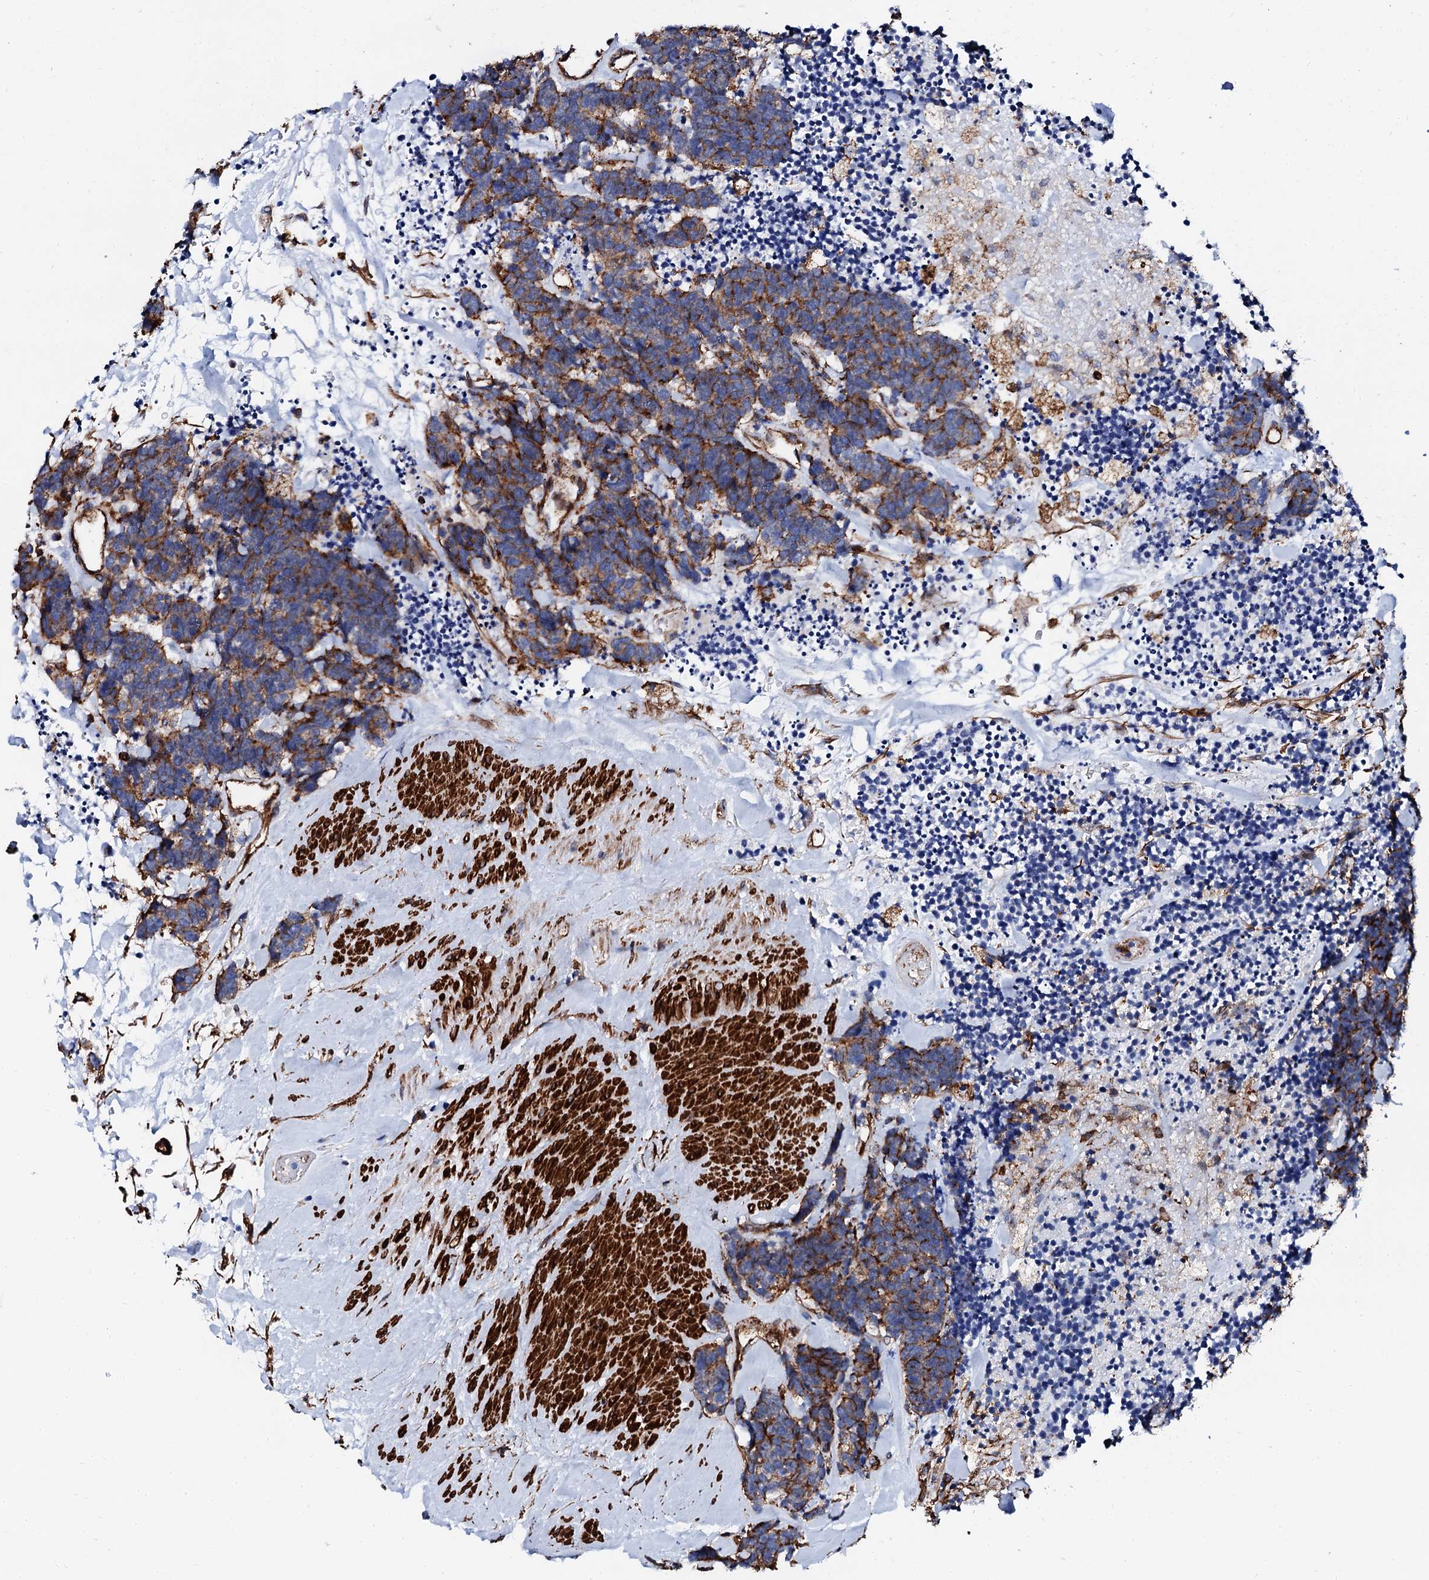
{"staining": {"intensity": "moderate", "quantity": ">75%", "location": "cytoplasmic/membranous"}, "tissue": "carcinoid", "cell_type": "Tumor cells", "image_type": "cancer", "snomed": [{"axis": "morphology", "description": "Carcinoma, NOS"}, {"axis": "morphology", "description": "Carcinoid, malignant, NOS"}, {"axis": "topography", "description": "Urinary bladder"}], "caption": "Protein staining reveals moderate cytoplasmic/membranous positivity in about >75% of tumor cells in malignant carcinoid.", "gene": "INTS10", "patient": {"sex": "male", "age": 57}}